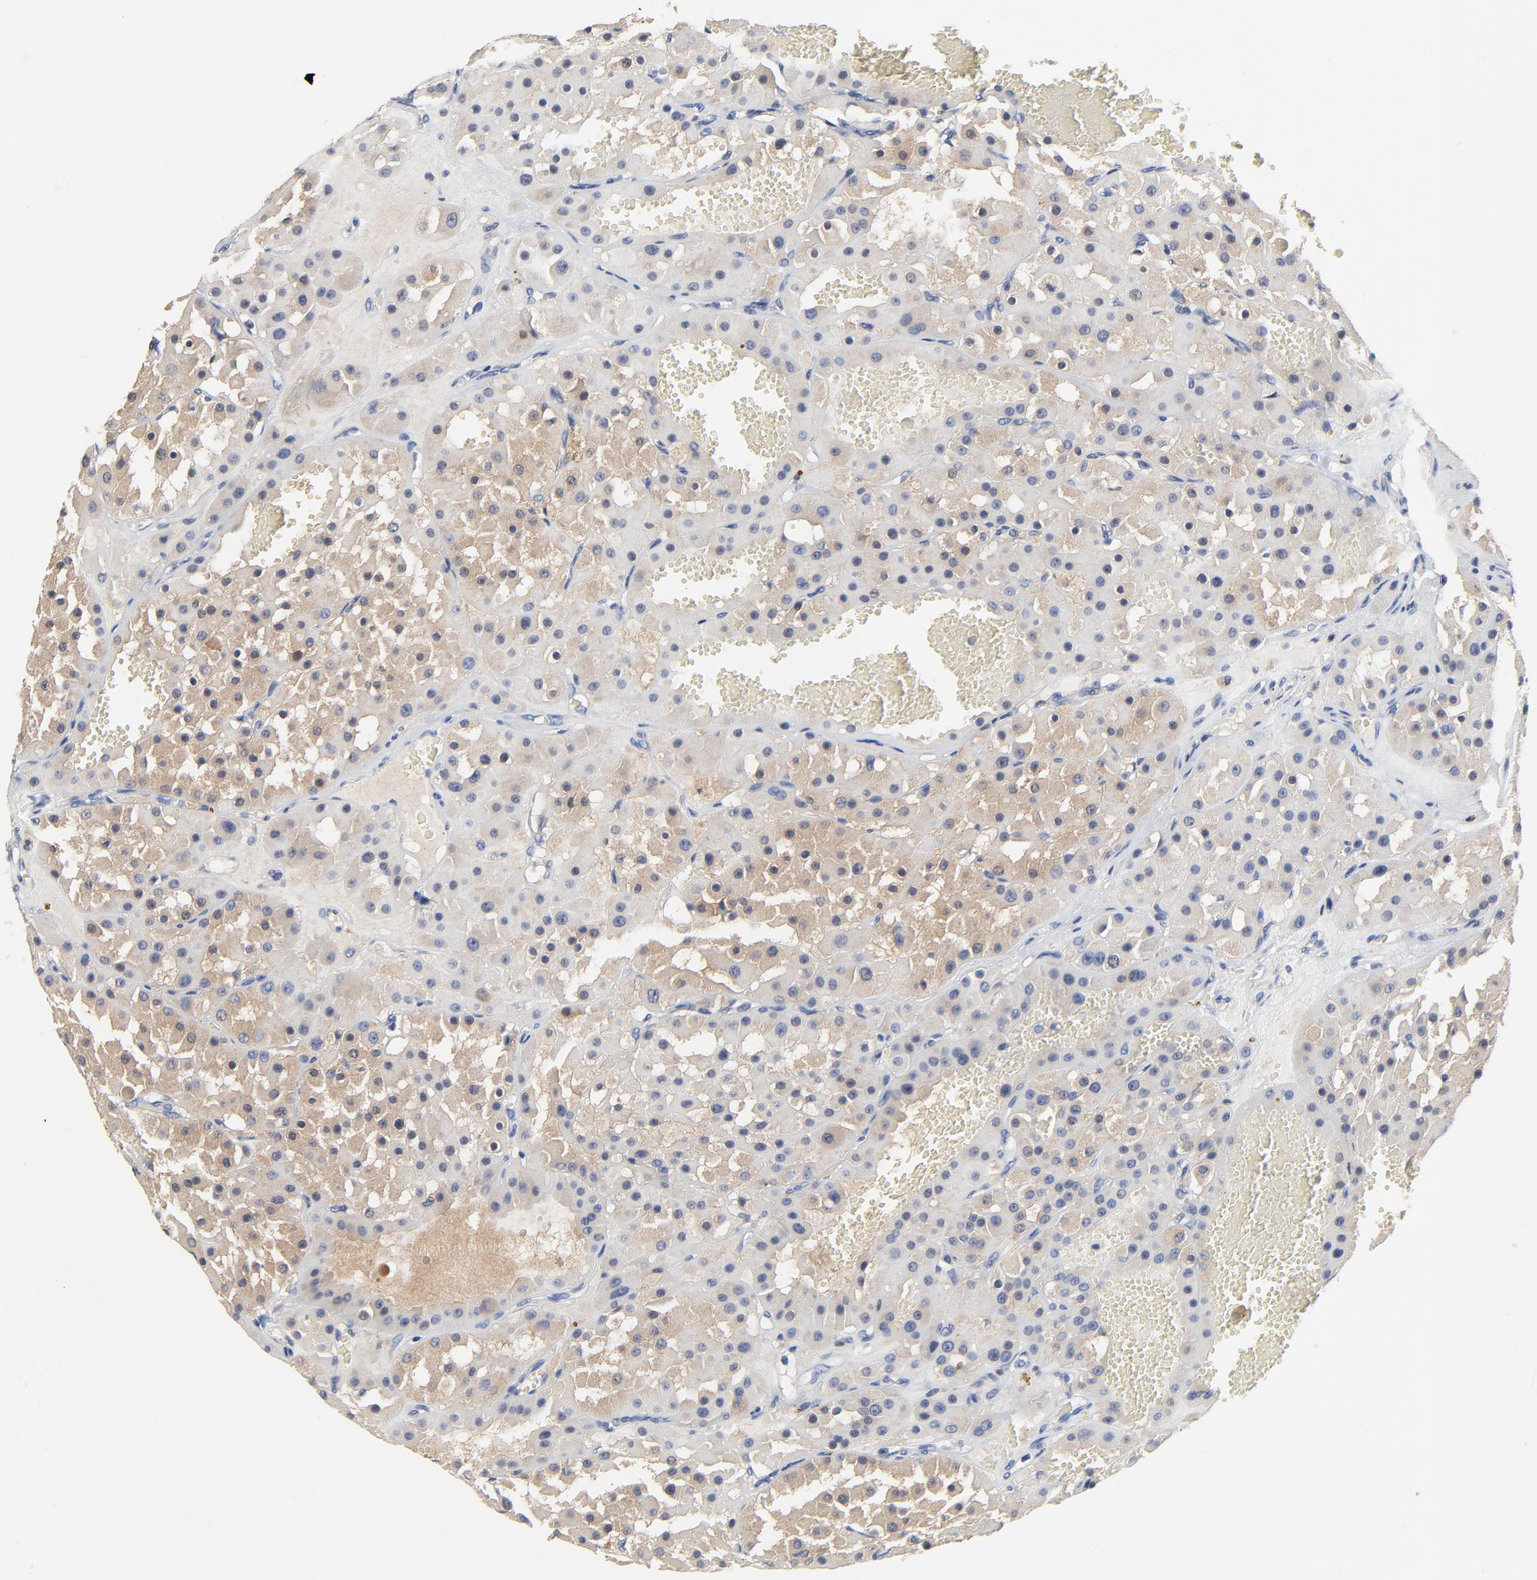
{"staining": {"intensity": "weak", "quantity": "25%-75%", "location": "cytoplasmic/membranous"}, "tissue": "renal cancer", "cell_type": "Tumor cells", "image_type": "cancer", "snomed": [{"axis": "morphology", "description": "Adenocarcinoma, uncertain malignant potential"}, {"axis": "topography", "description": "Kidney"}], "caption": "Renal cancer (adenocarcinoma,  uncertain malignant potential) was stained to show a protein in brown. There is low levels of weak cytoplasmic/membranous staining in about 25%-75% of tumor cells.", "gene": "FBXL5", "patient": {"sex": "male", "age": 63}}